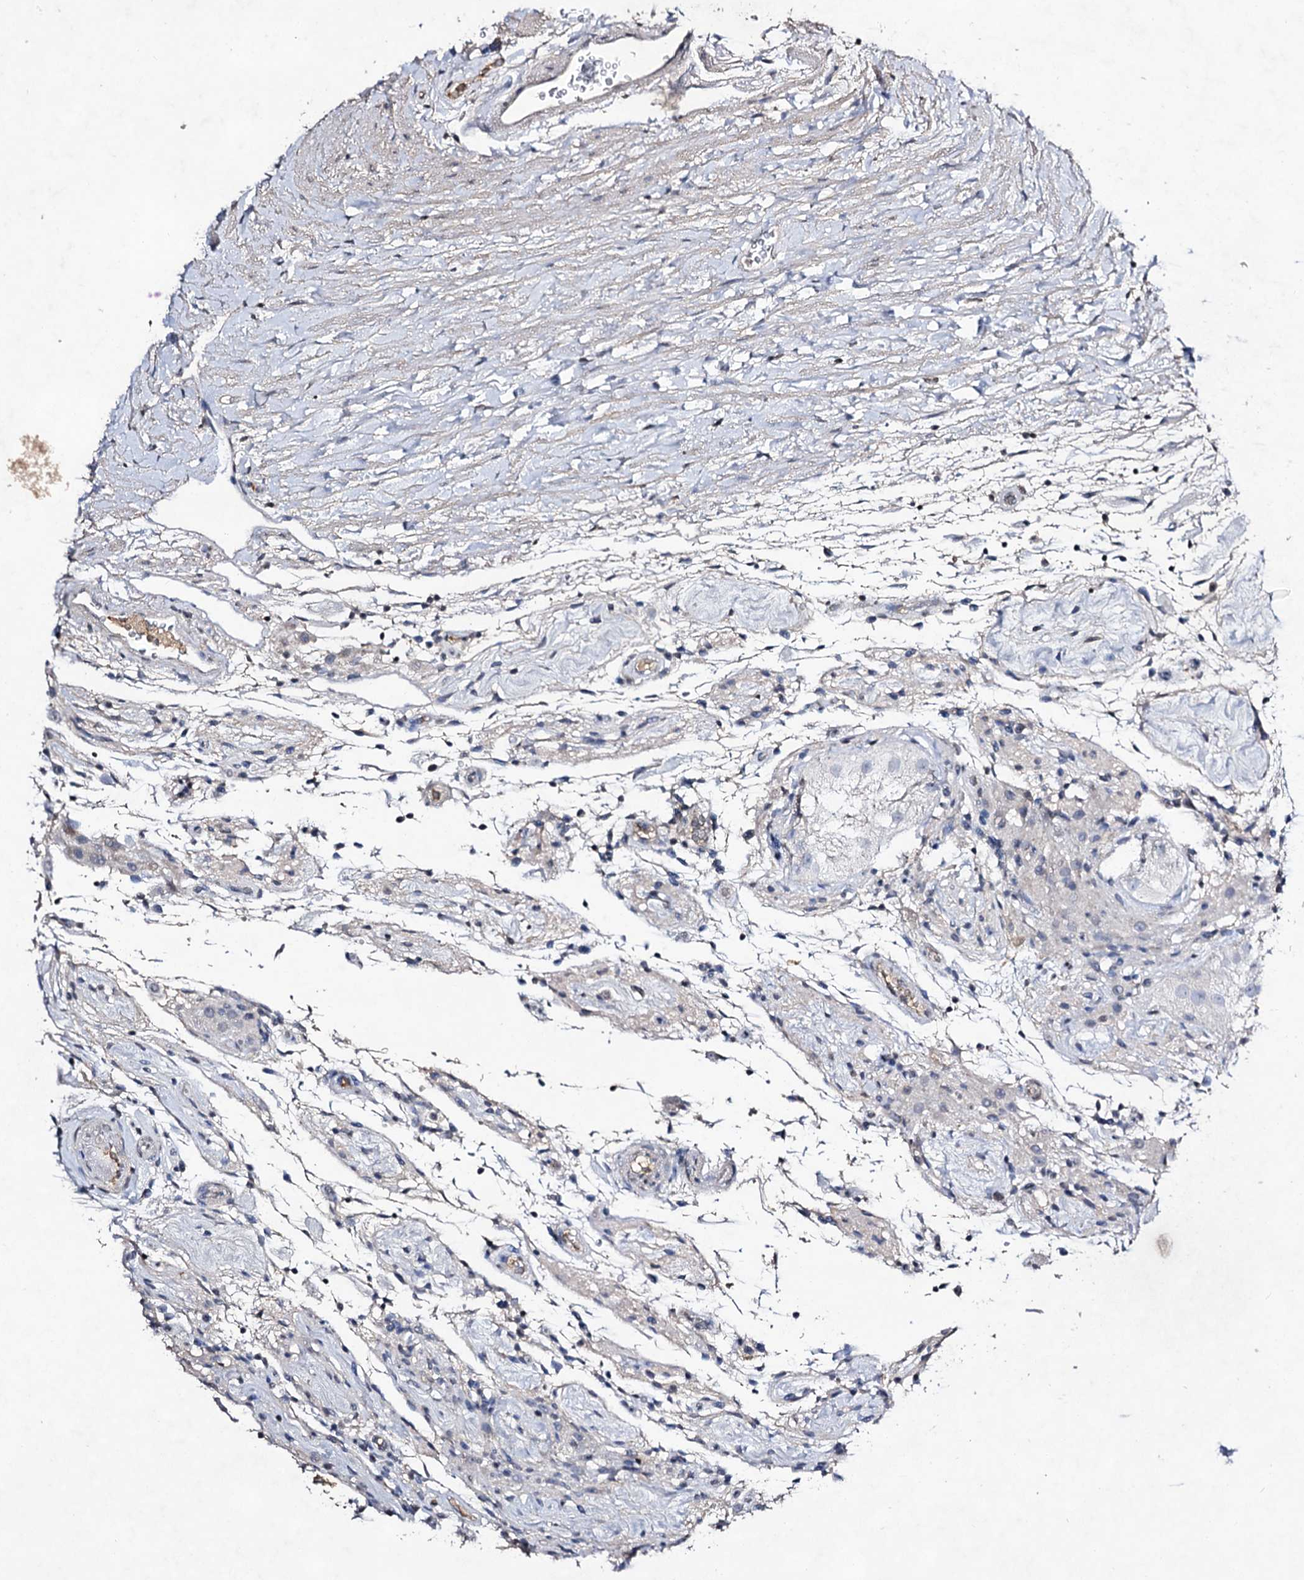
{"staining": {"intensity": "negative", "quantity": "none", "location": "none"}, "tissue": "testis cancer", "cell_type": "Tumor cells", "image_type": "cancer", "snomed": [{"axis": "morphology", "description": "Seminoma, NOS"}, {"axis": "topography", "description": "Testis"}], "caption": "The immunohistochemistry (IHC) histopathology image has no significant expression in tumor cells of seminoma (testis) tissue. (DAB IHC visualized using brightfield microscopy, high magnification).", "gene": "PLIN1", "patient": {"sex": "male", "age": 49}}